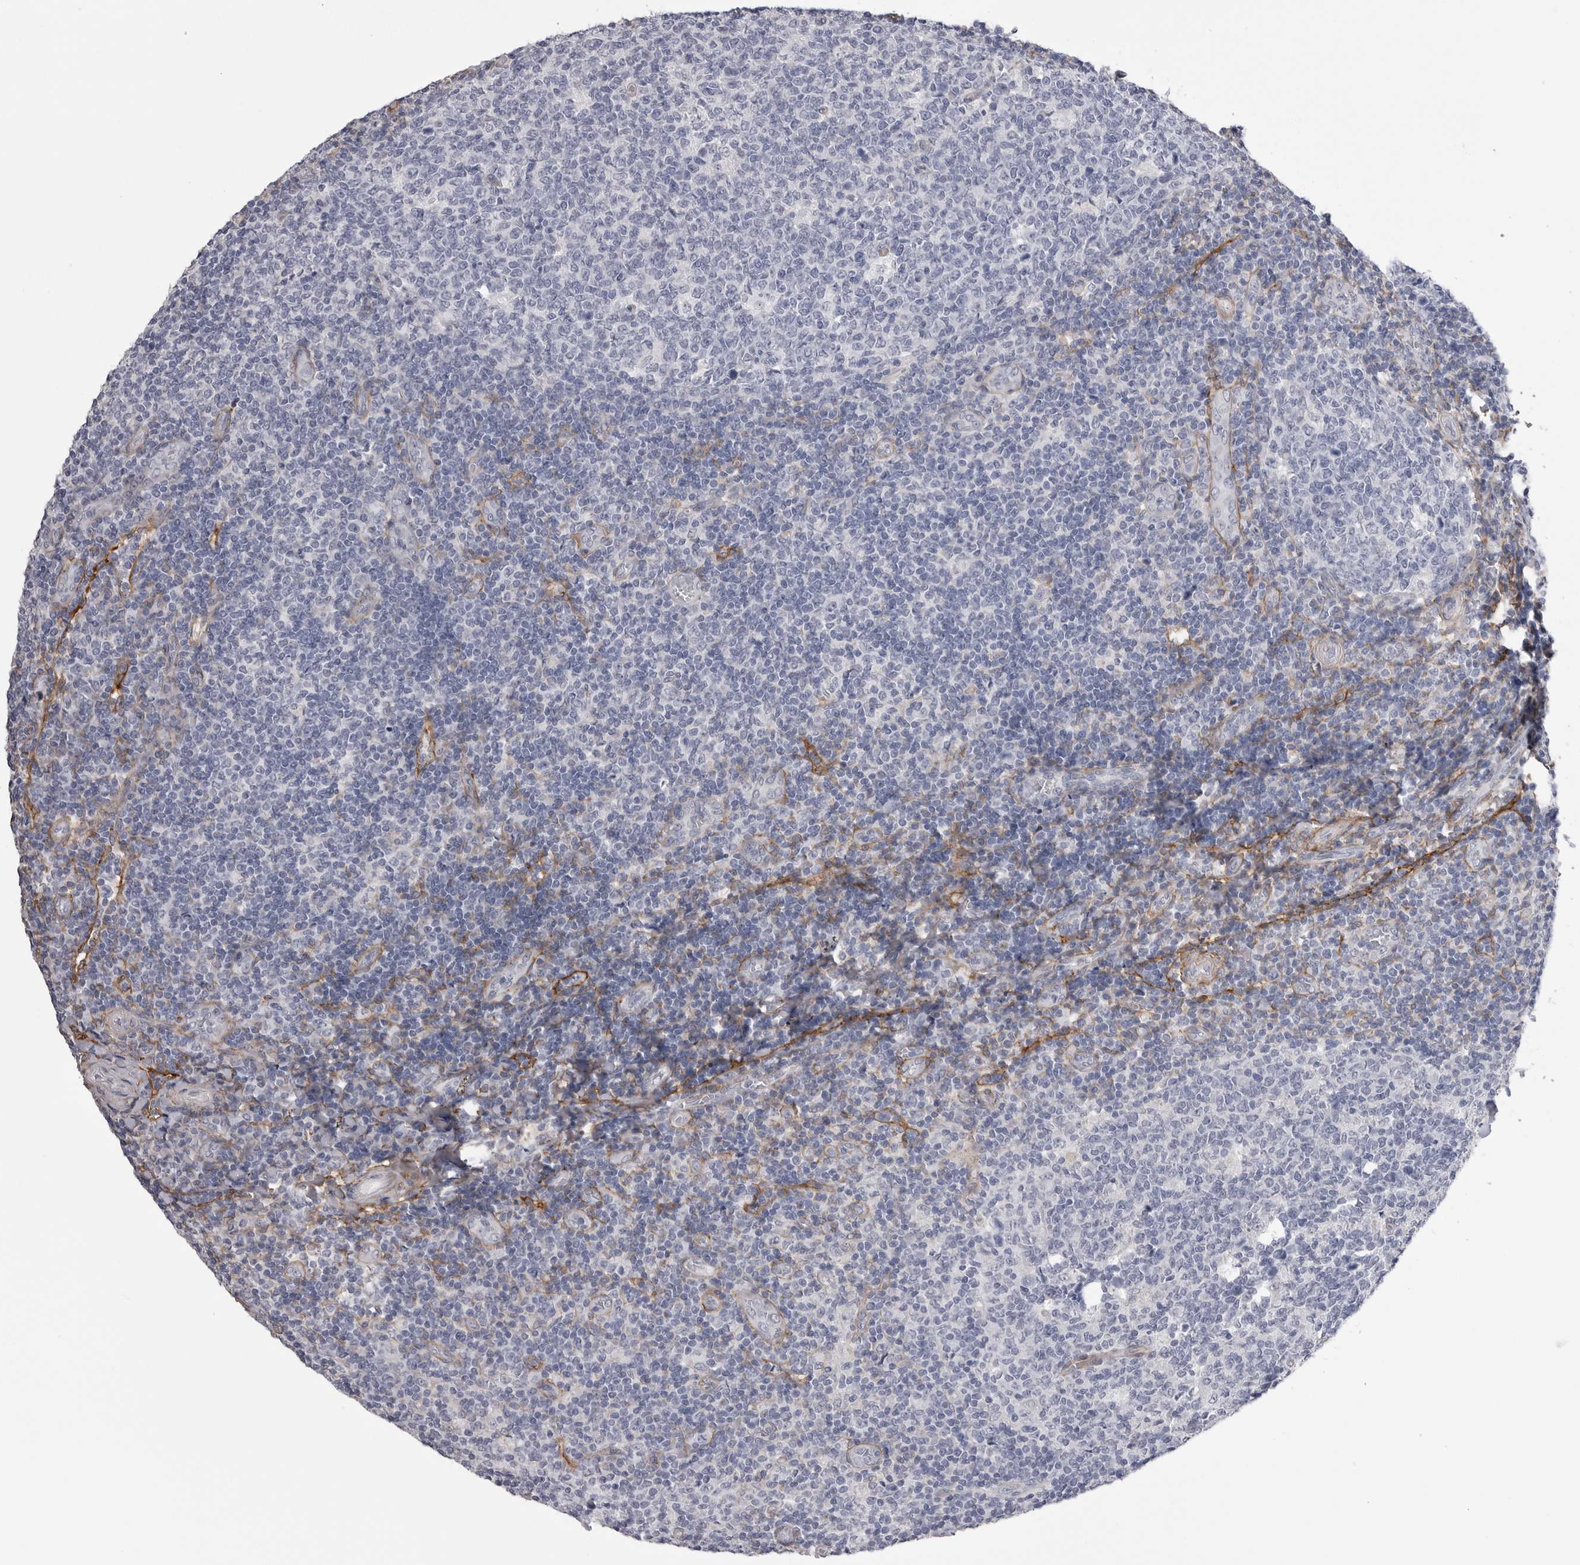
{"staining": {"intensity": "negative", "quantity": "none", "location": "none"}, "tissue": "tonsil", "cell_type": "Germinal center cells", "image_type": "normal", "snomed": [{"axis": "morphology", "description": "Normal tissue, NOS"}, {"axis": "topography", "description": "Tonsil"}], "caption": "IHC of unremarkable tonsil shows no staining in germinal center cells.", "gene": "AKAP12", "patient": {"sex": "female", "age": 19}}